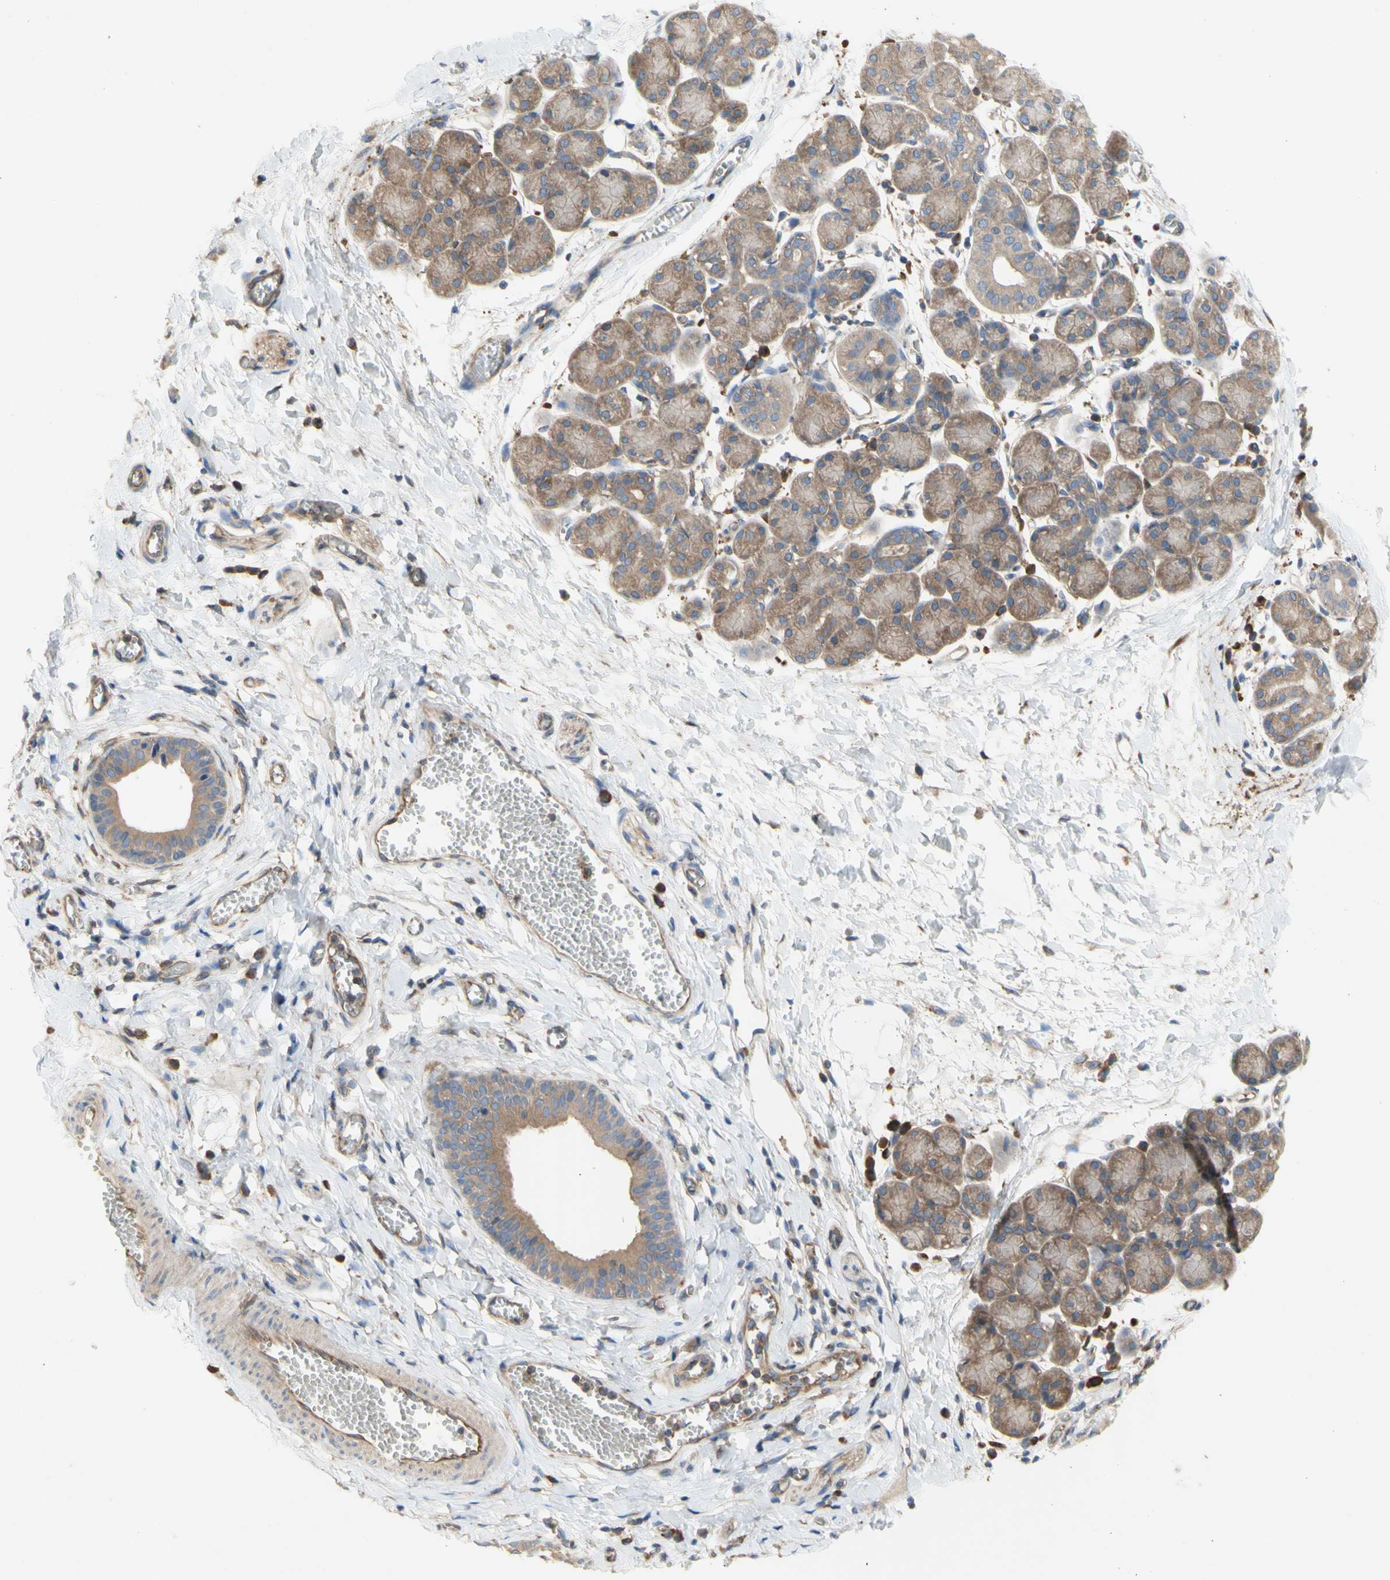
{"staining": {"intensity": "moderate", "quantity": ">75%", "location": "cytoplasmic/membranous"}, "tissue": "salivary gland", "cell_type": "Glandular cells", "image_type": "normal", "snomed": [{"axis": "morphology", "description": "Normal tissue, NOS"}, {"axis": "morphology", "description": "Inflammation, NOS"}, {"axis": "topography", "description": "Lymph node"}, {"axis": "topography", "description": "Salivary gland"}], "caption": "Immunohistochemistry (IHC) of unremarkable salivary gland shows medium levels of moderate cytoplasmic/membranous expression in approximately >75% of glandular cells.", "gene": "KLC1", "patient": {"sex": "male", "age": 3}}